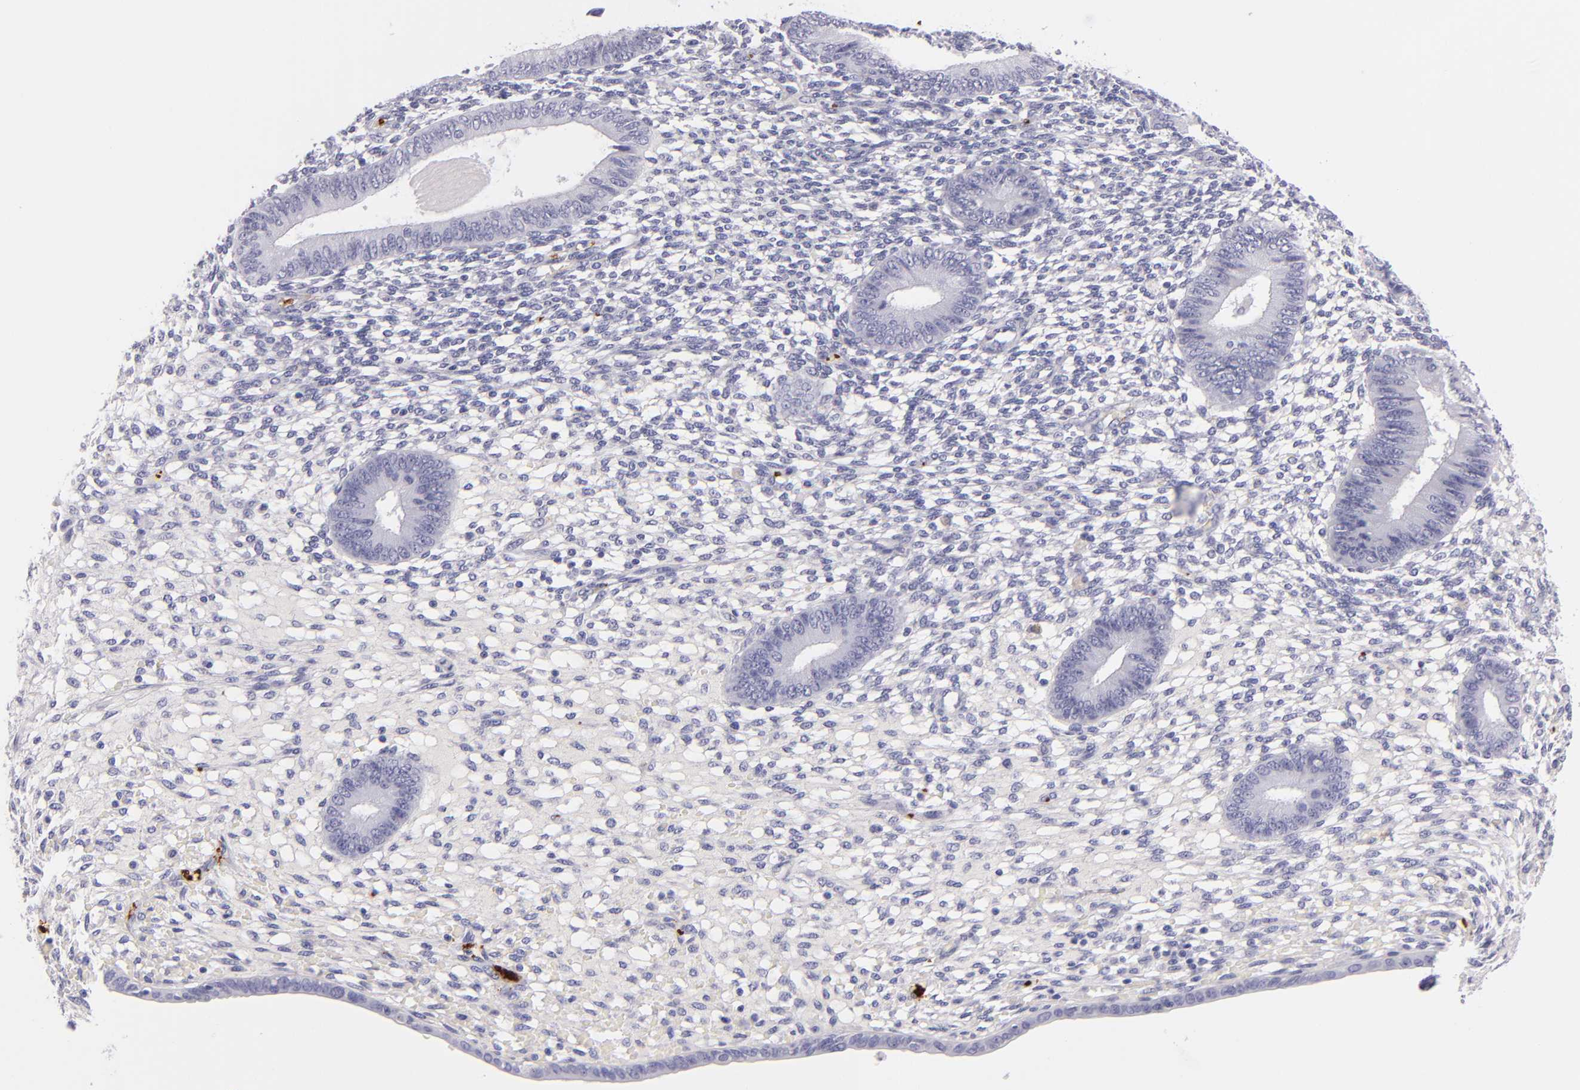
{"staining": {"intensity": "negative", "quantity": "none", "location": "none"}, "tissue": "endometrium", "cell_type": "Cells in endometrial stroma", "image_type": "normal", "snomed": [{"axis": "morphology", "description": "Normal tissue, NOS"}, {"axis": "topography", "description": "Endometrium"}], "caption": "High power microscopy histopathology image of an immunohistochemistry micrograph of benign endometrium, revealing no significant staining in cells in endometrial stroma.", "gene": "GP1BA", "patient": {"sex": "female", "age": 42}}